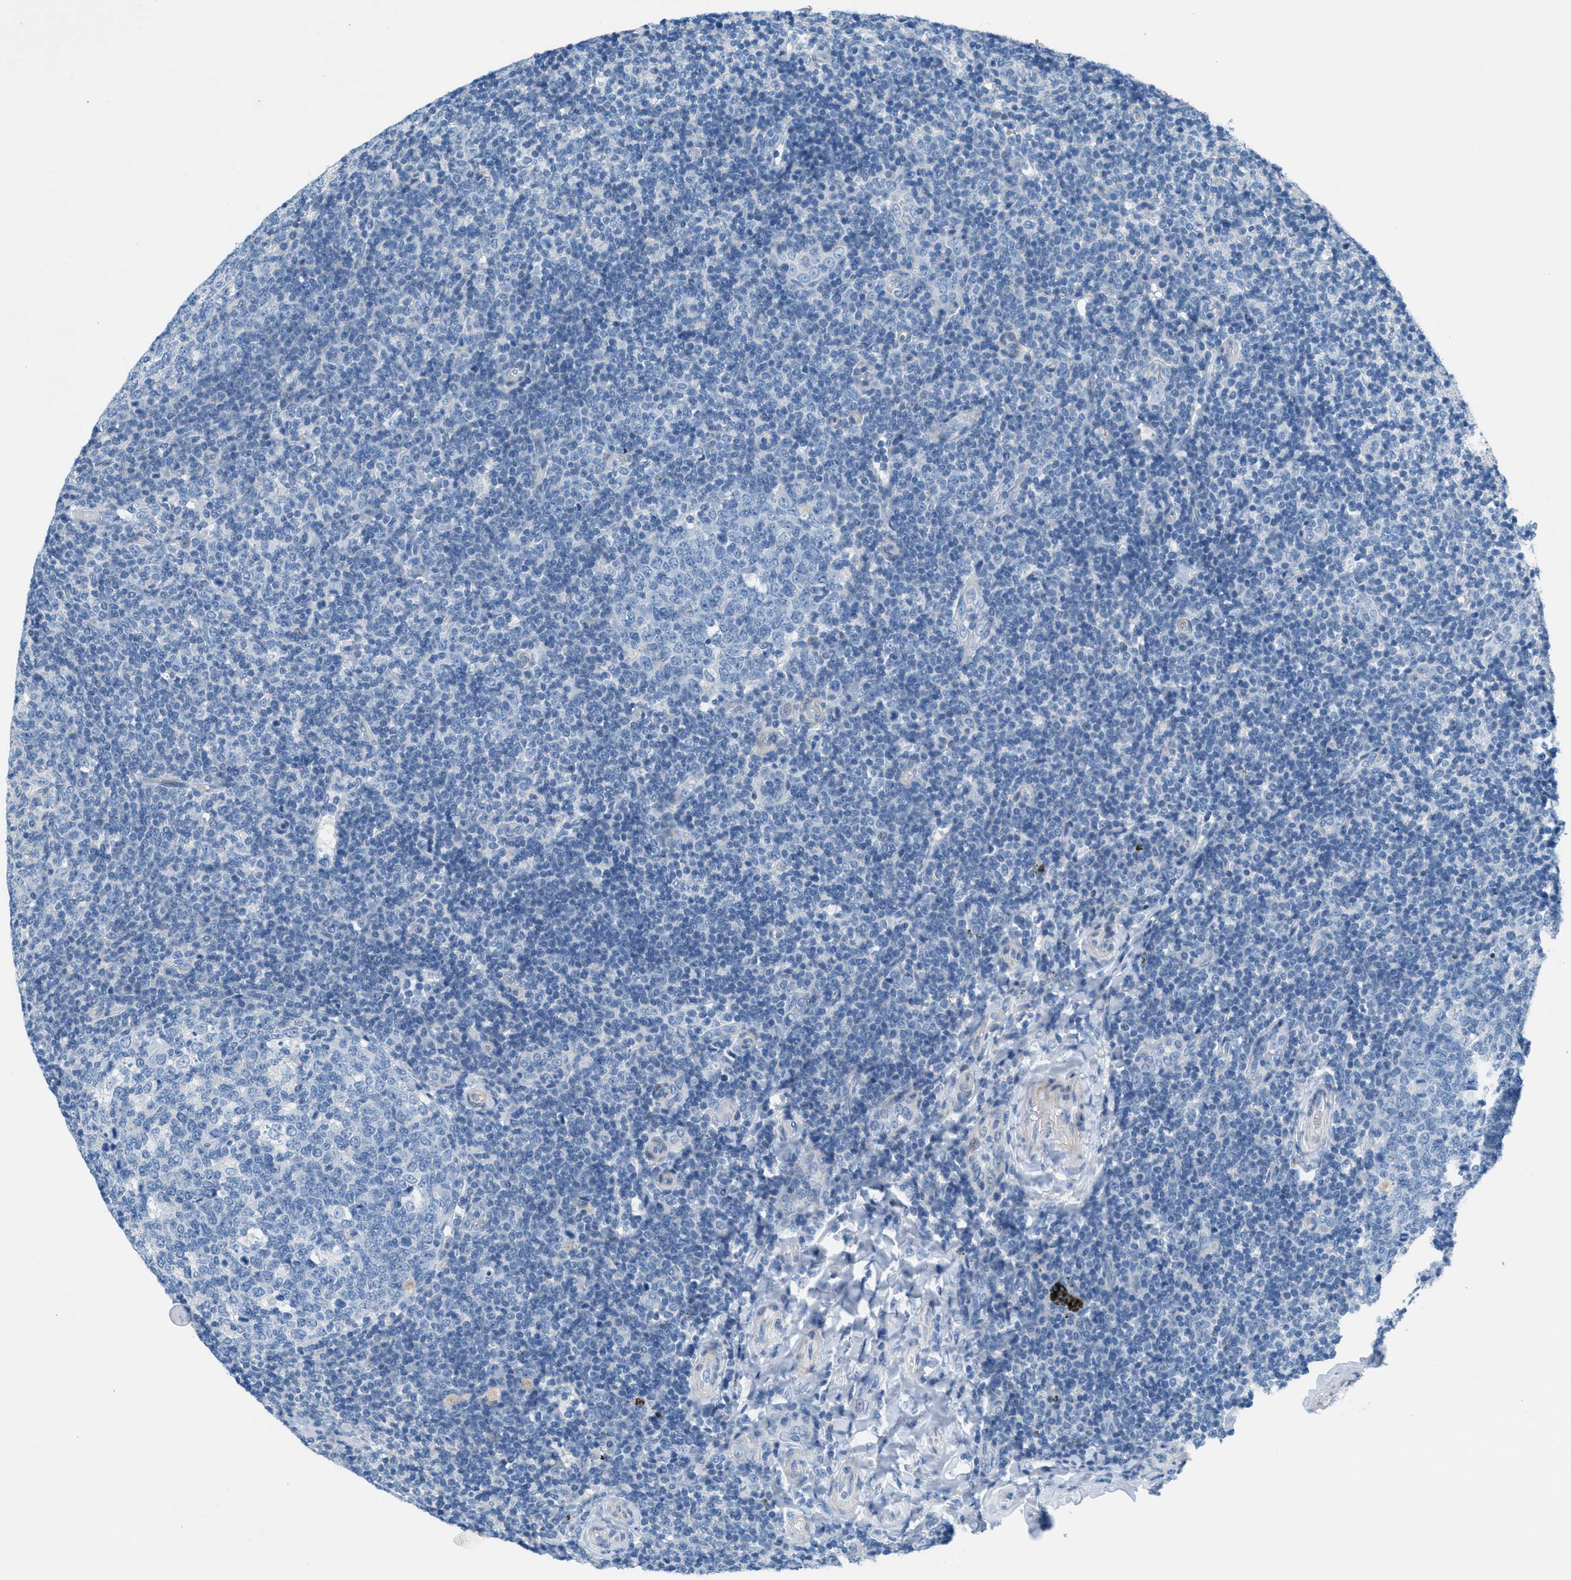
{"staining": {"intensity": "negative", "quantity": "none", "location": "none"}, "tissue": "tonsil", "cell_type": "Germinal center cells", "image_type": "normal", "snomed": [{"axis": "morphology", "description": "Normal tissue, NOS"}, {"axis": "topography", "description": "Tonsil"}], "caption": "High power microscopy photomicrograph of an IHC micrograph of benign tonsil, revealing no significant staining in germinal center cells. The staining is performed using DAB brown chromogen with nuclei counter-stained in using hematoxylin.", "gene": "GALNT17", "patient": {"sex": "female", "age": 19}}